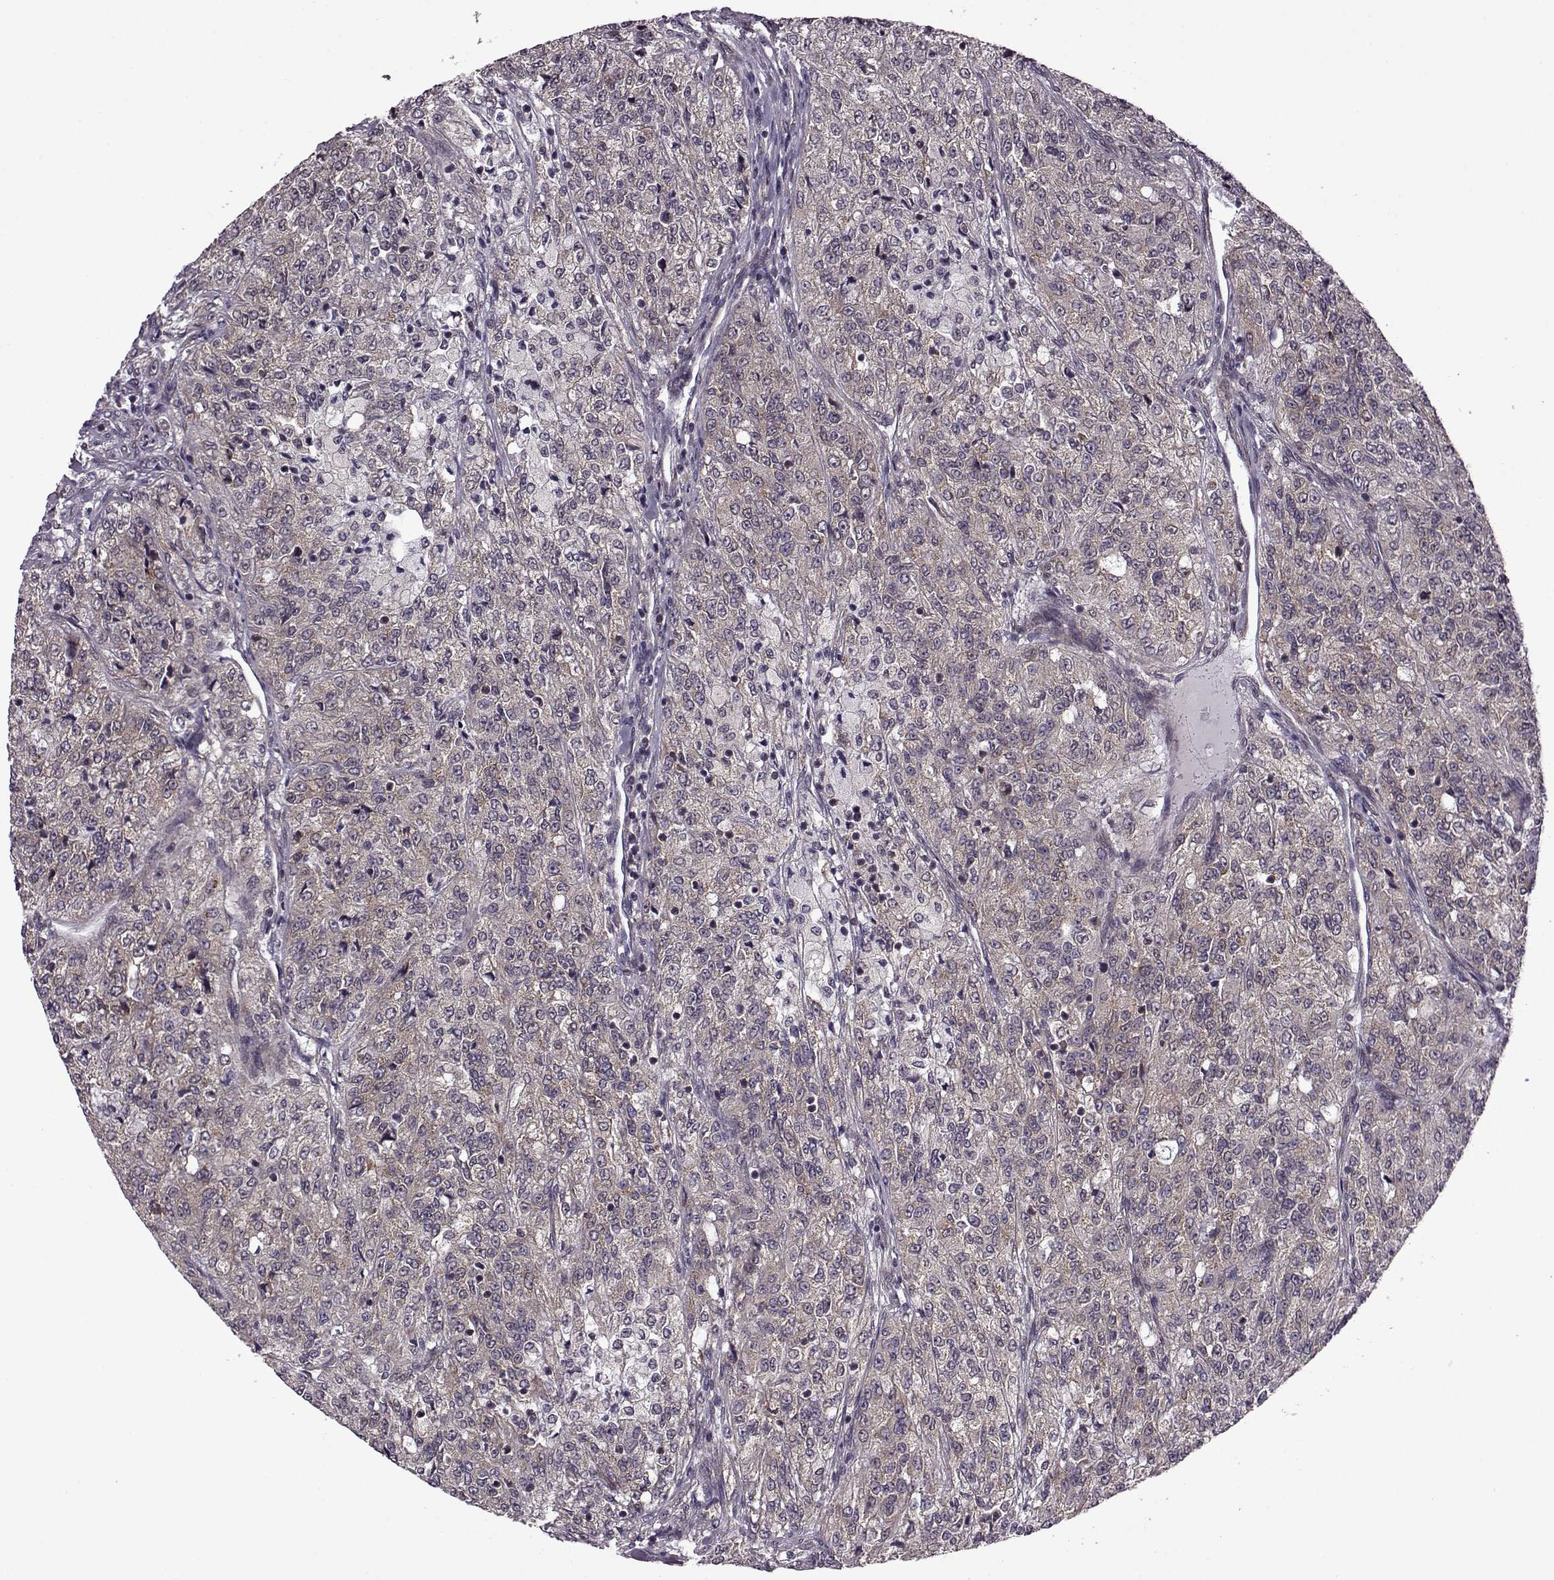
{"staining": {"intensity": "weak", "quantity": ">75%", "location": "cytoplasmic/membranous"}, "tissue": "renal cancer", "cell_type": "Tumor cells", "image_type": "cancer", "snomed": [{"axis": "morphology", "description": "Adenocarcinoma, NOS"}, {"axis": "topography", "description": "Kidney"}], "caption": "Brown immunohistochemical staining in human renal adenocarcinoma displays weak cytoplasmic/membranous expression in about >75% of tumor cells. The staining is performed using DAB brown chromogen to label protein expression. The nuclei are counter-stained blue using hematoxylin.", "gene": "URI1", "patient": {"sex": "female", "age": 63}}